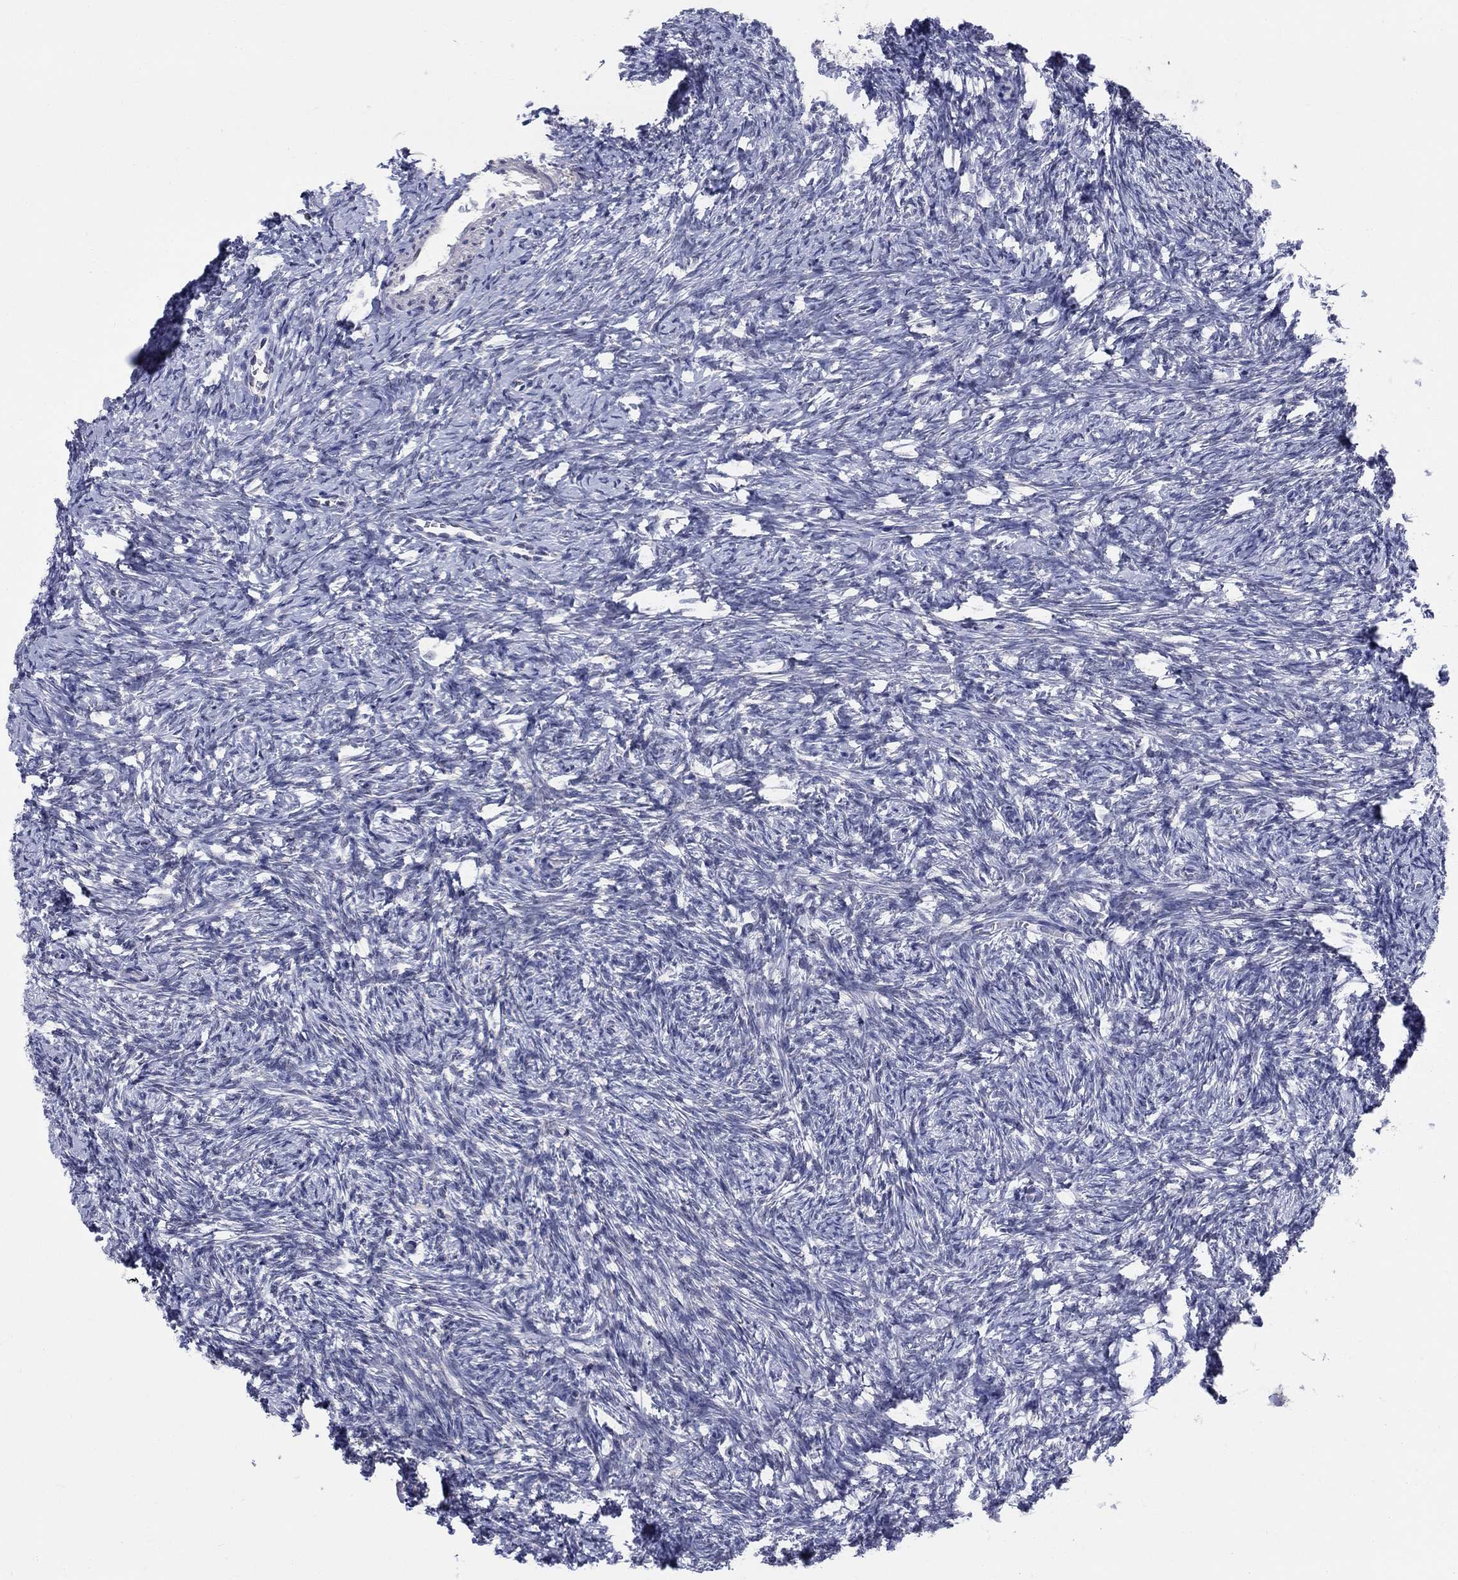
{"staining": {"intensity": "strong", "quantity": "25%-75%", "location": "cytoplasmic/membranous"}, "tissue": "ovary", "cell_type": "Follicle cells", "image_type": "normal", "snomed": [{"axis": "morphology", "description": "Normal tissue, NOS"}, {"axis": "topography", "description": "Ovary"}], "caption": "Follicle cells exhibit strong cytoplasmic/membranous expression in about 25%-75% of cells in benign ovary.", "gene": "KISS1R", "patient": {"sex": "female", "age": 39}}